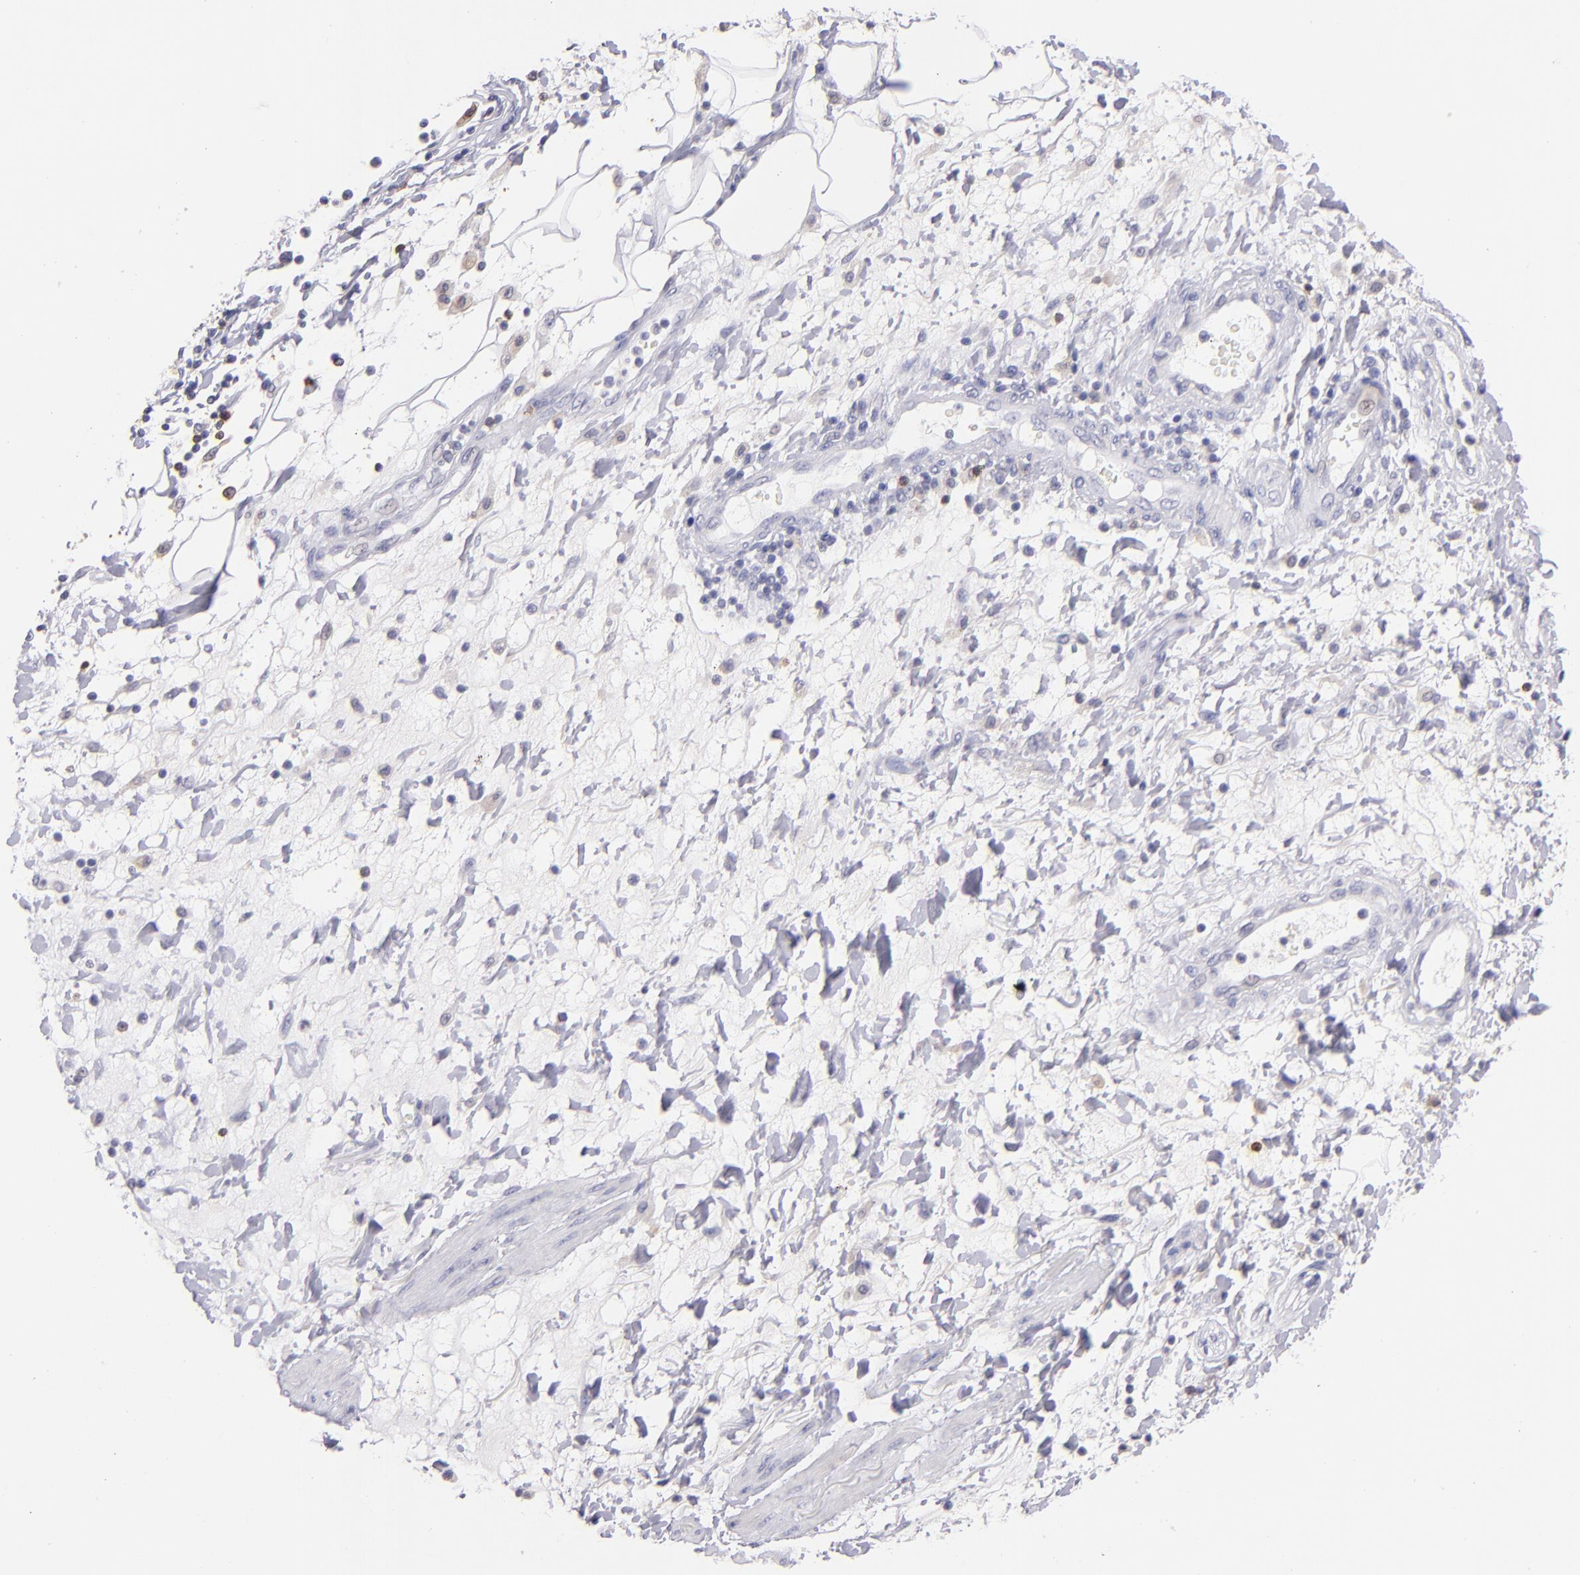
{"staining": {"intensity": "negative", "quantity": "none", "location": "none"}, "tissue": "stomach cancer", "cell_type": "Tumor cells", "image_type": "cancer", "snomed": [{"axis": "morphology", "description": "Adenocarcinoma, NOS"}, {"axis": "topography", "description": "Pancreas"}, {"axis": "topography", "description": "Stomach, upper"}], "caption": "IHC image of neoplastic tissue: stomach cancer stained with DAB displays no significant protein positivity in tumor cells.", "gene": "IL2RA", "patient": {"sex": "male", "age": 77}}